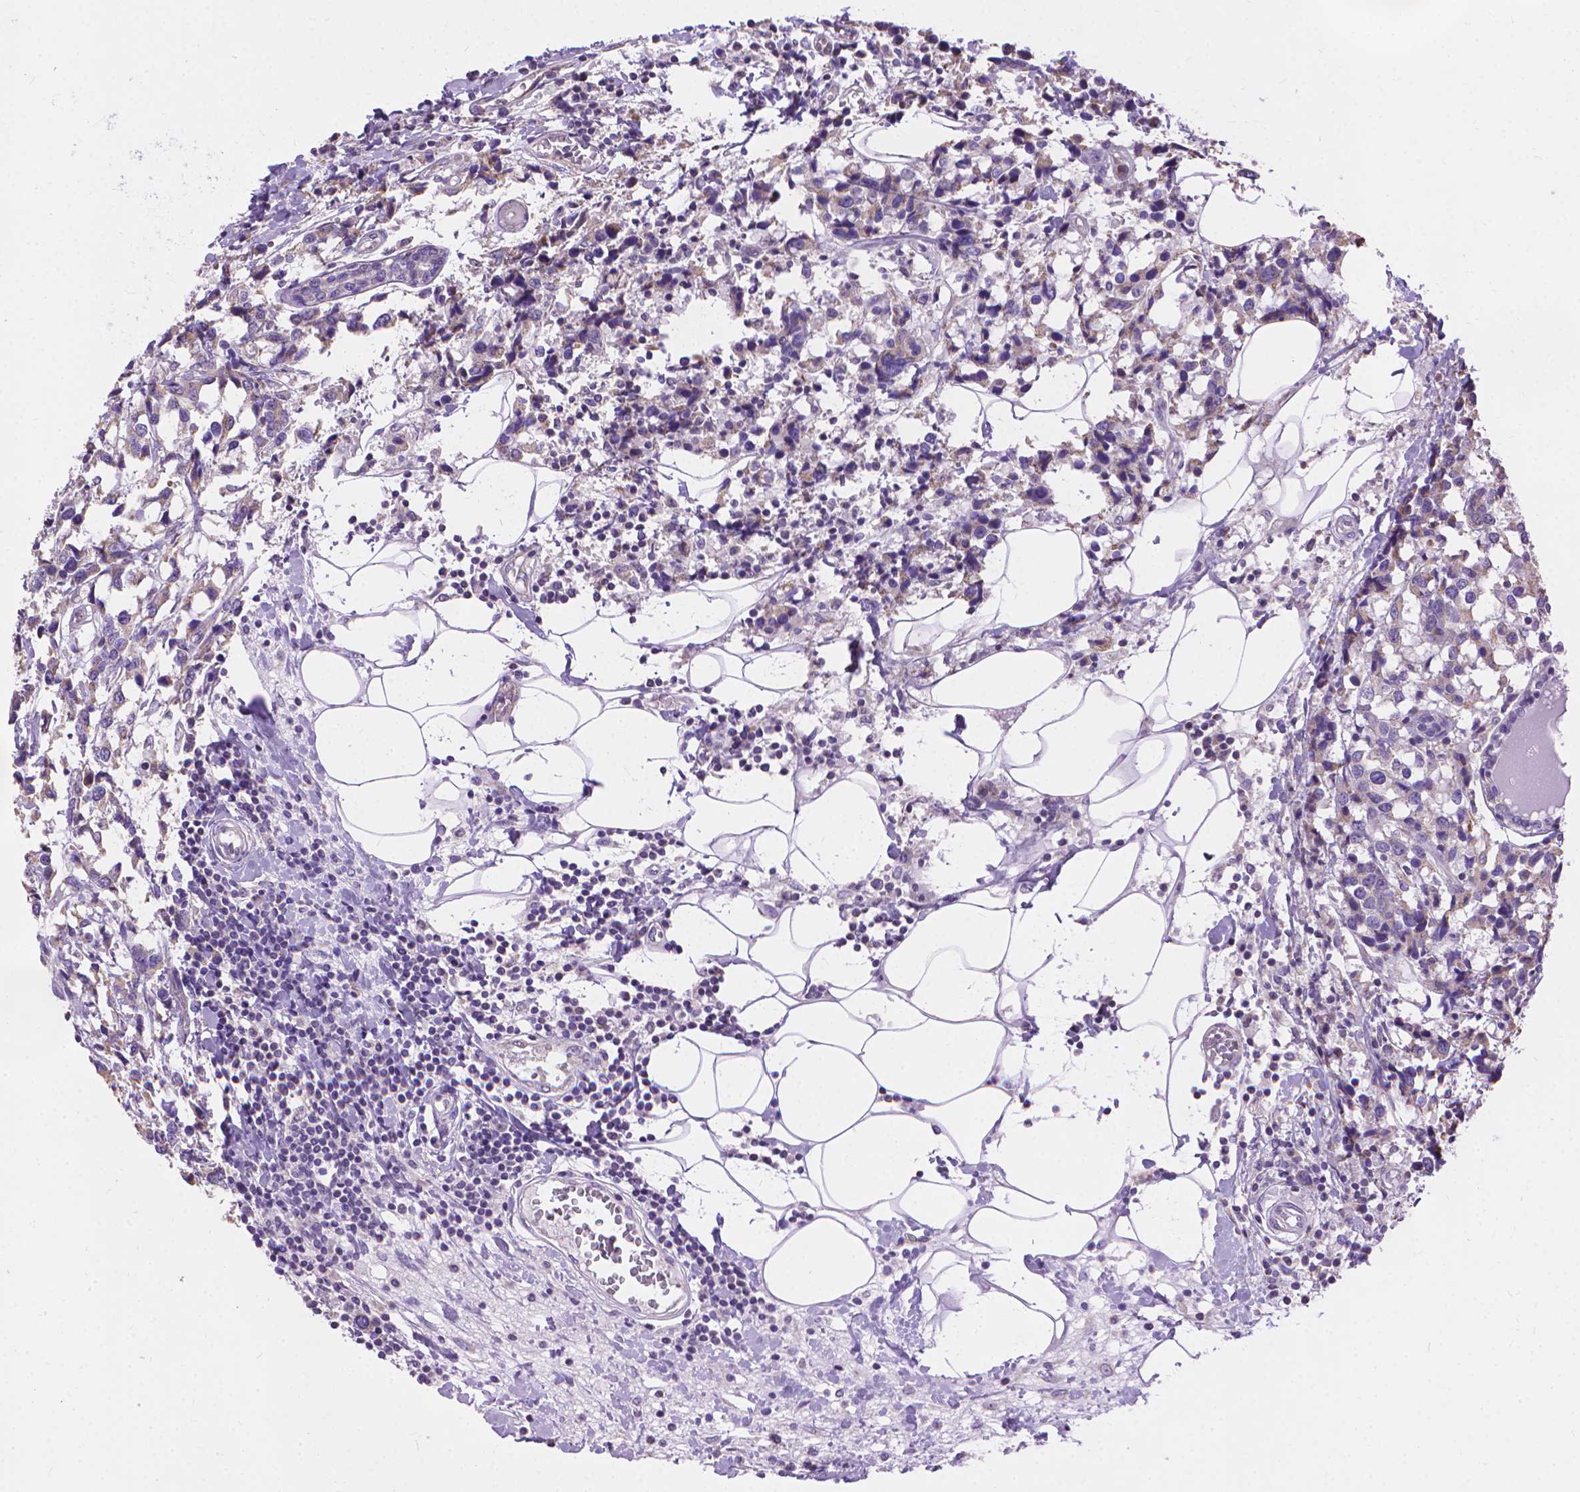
{"staining": {"intensity": "negative", "quantity": "none", "location": "none"}, "tissue": "breast cancer", "cell_type": "Tumor cells", "image_type": "cancer", "snomed": [{"axis": "morphology", "description": "Lobular carcinoma"}, {"axis": "topography", "description": "Breast"}], "caption": "The immunohistochemistry photomicrograph has no significant positivity in tumor cells of breast cancer tissue.", "gene": "SYN1", "patient": {"sex": "female", "age": 59}}